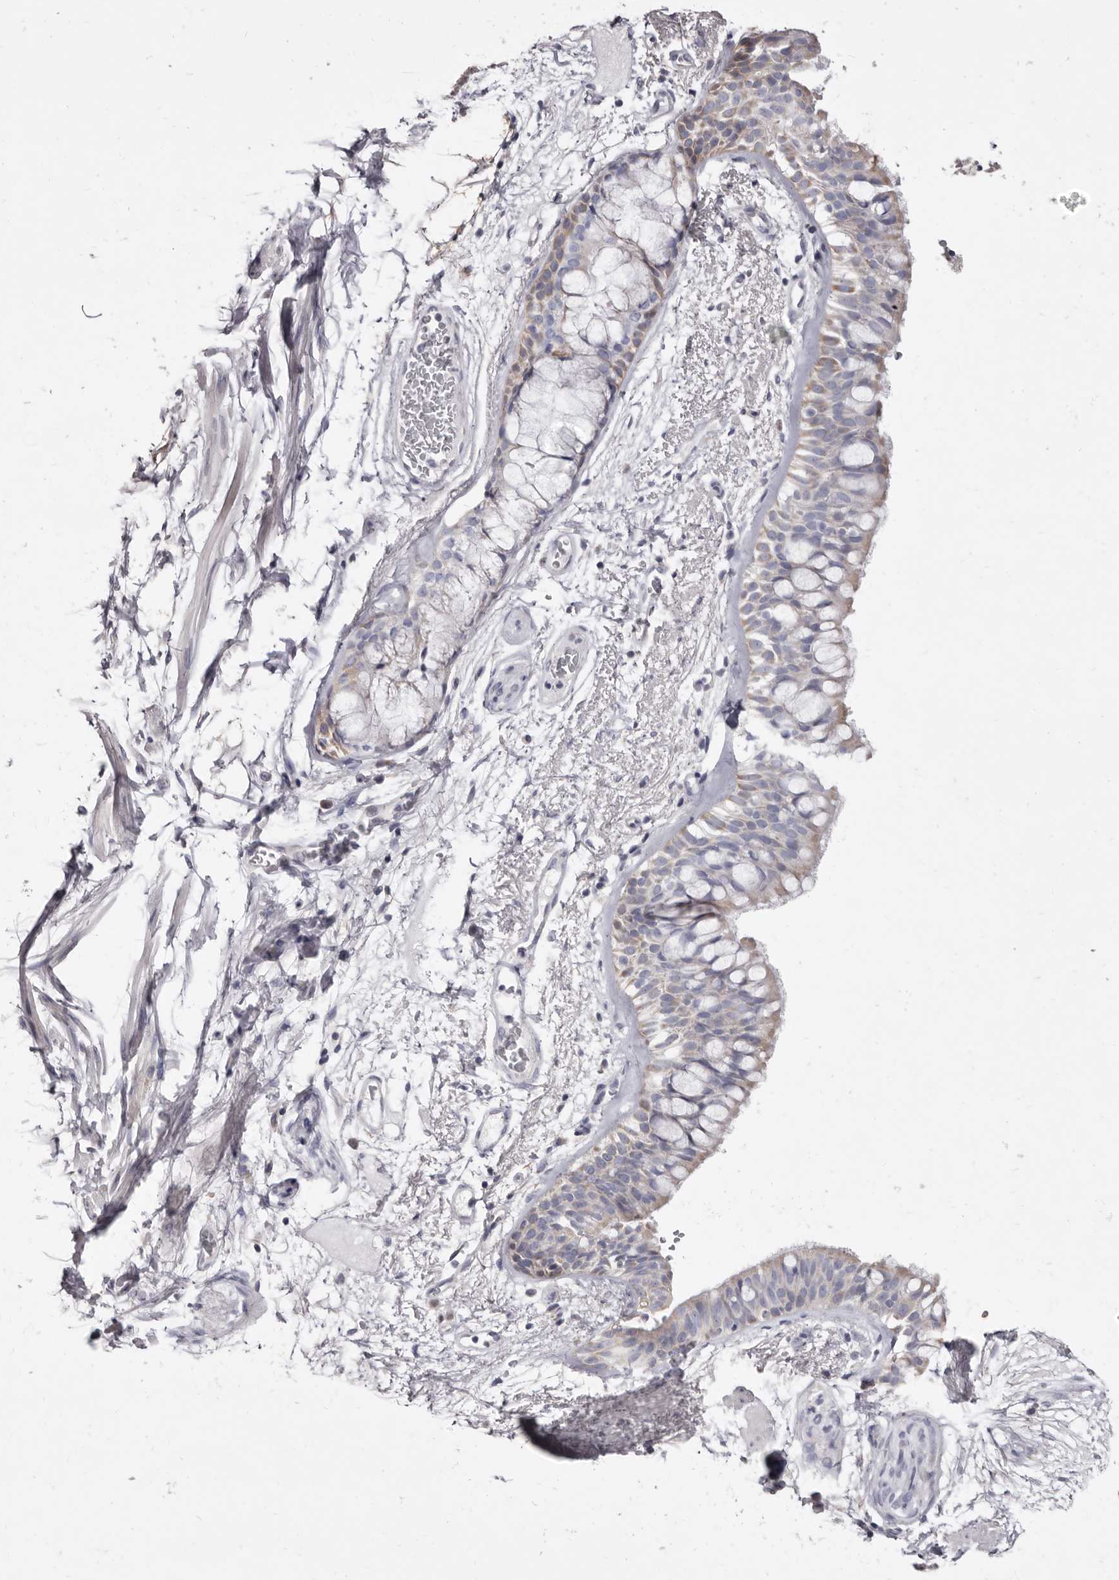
{"staining": {"intensity": "weak", "quantity": "<25%", "location": "cytoplasmic/membranous"}, "tissue": "bronchus", "cell_type": "Respiratory epithelial cells", "image_type": "normal", "snomed": [{"axis": "morphology", "description": "Normal tissue, NOS"}, {"axis": "morphology", "description": "Squamous cell carcinoma, NOS"}, {"axis": "topography", "description": "Lymph node"}, {"axis": "topography", "description": "Bronchus"}, {"axis": "topography", "description": "Lung"}], "caption": "Immunohistochemical staining of unremarkable human bronchus displays no significant staining in respiratory epithelial cells.", "gene": "CYP2E1", "patient": {"sex": "male", "age": 66}}